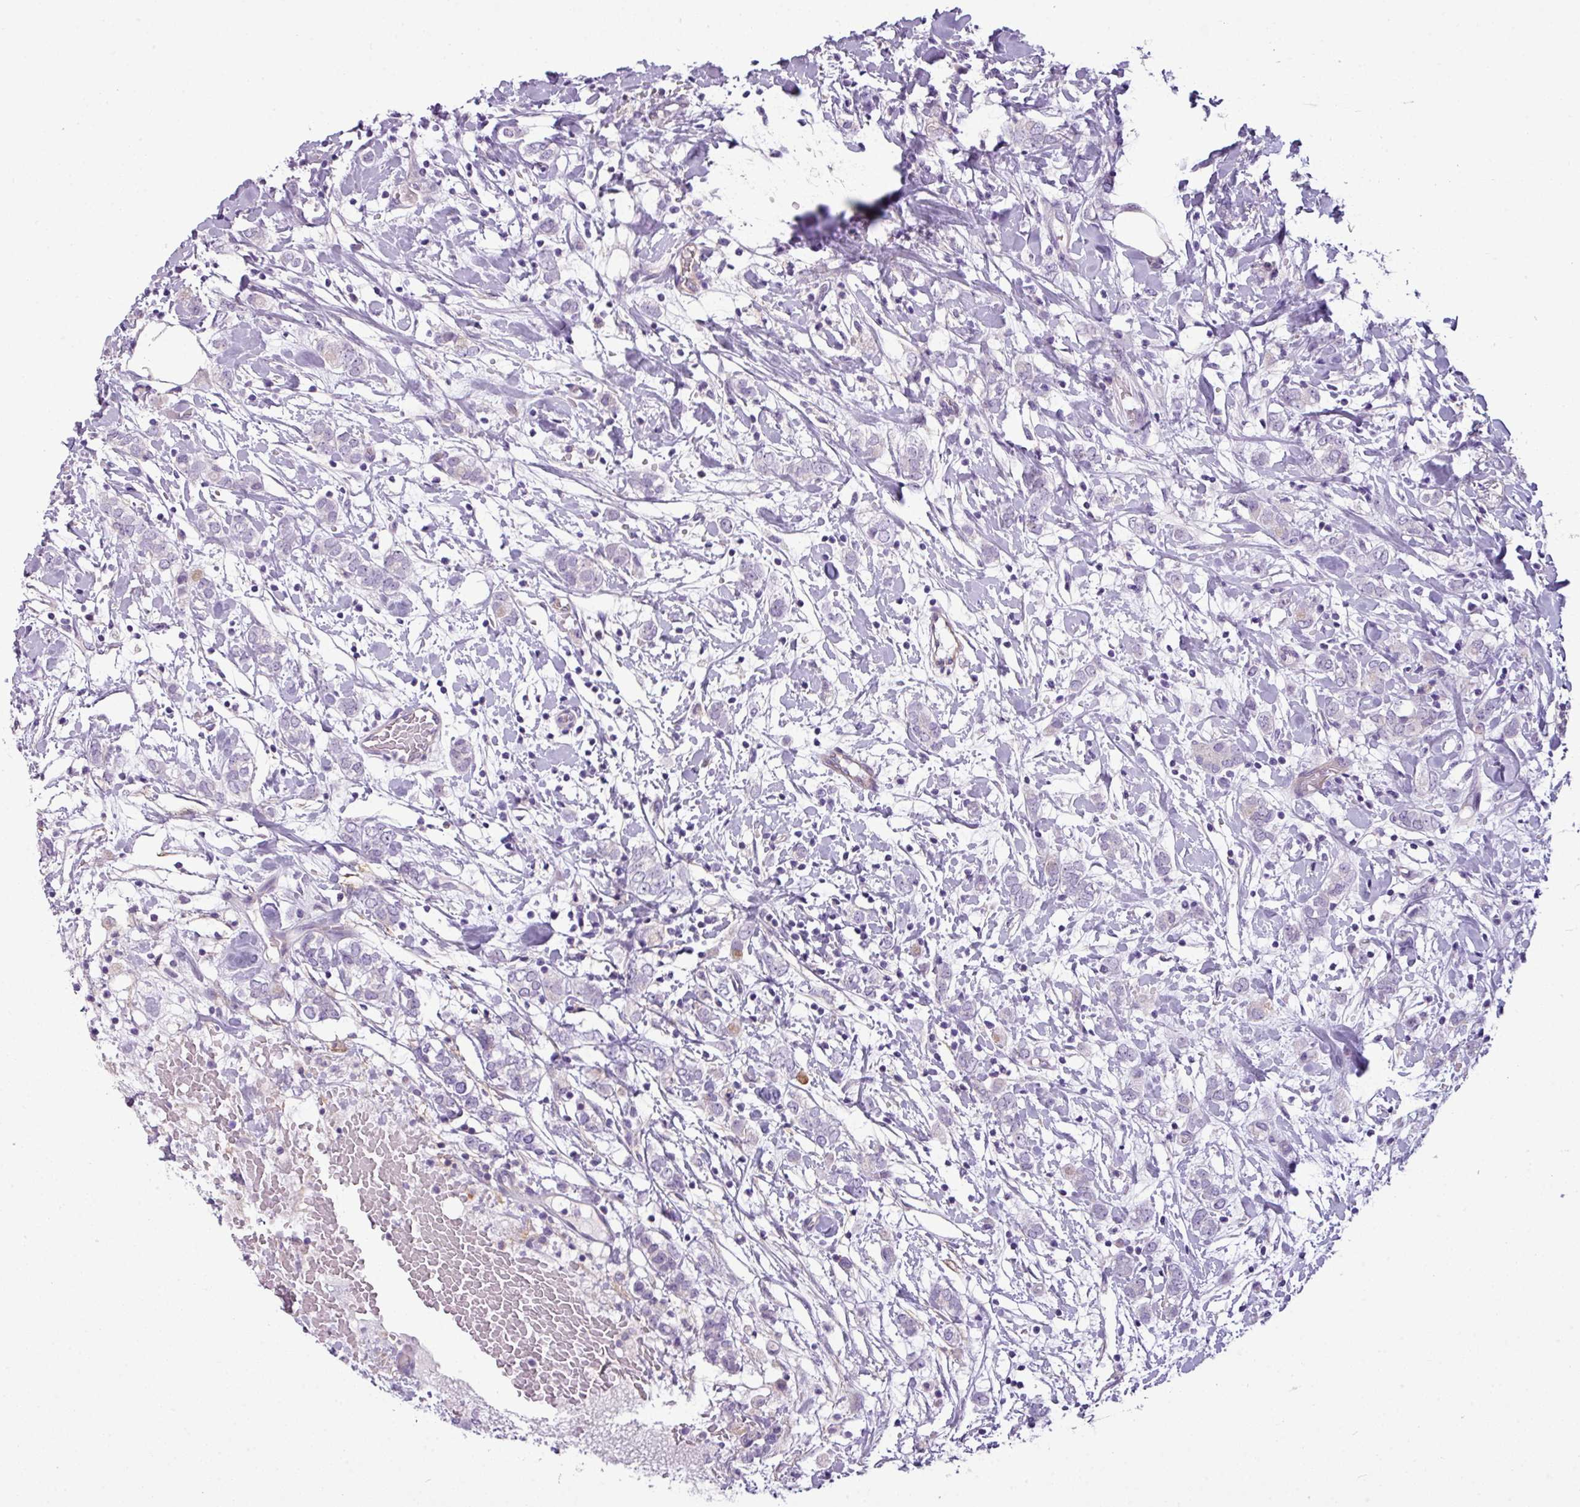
{"staining": {"intensity": "negative", "quantity": "none", "location": "none"}, "tissue": "breast cancer", "cell_type": "Tumor cells", "image_type": "cancer", "snomed": [{"axis": "morphology", "description": "Normal tissue, NOS"}, {"axis": "morphology", "description": "Lobular carcinoma"}, {"axis": "topography", "description": "Breast"}], "caption": "There is no significant staining in tumor cells of breast cancer (lobular carcinoma).", "gene": "TMEM178B", "patient": {"sex": "female", "age": 47}}